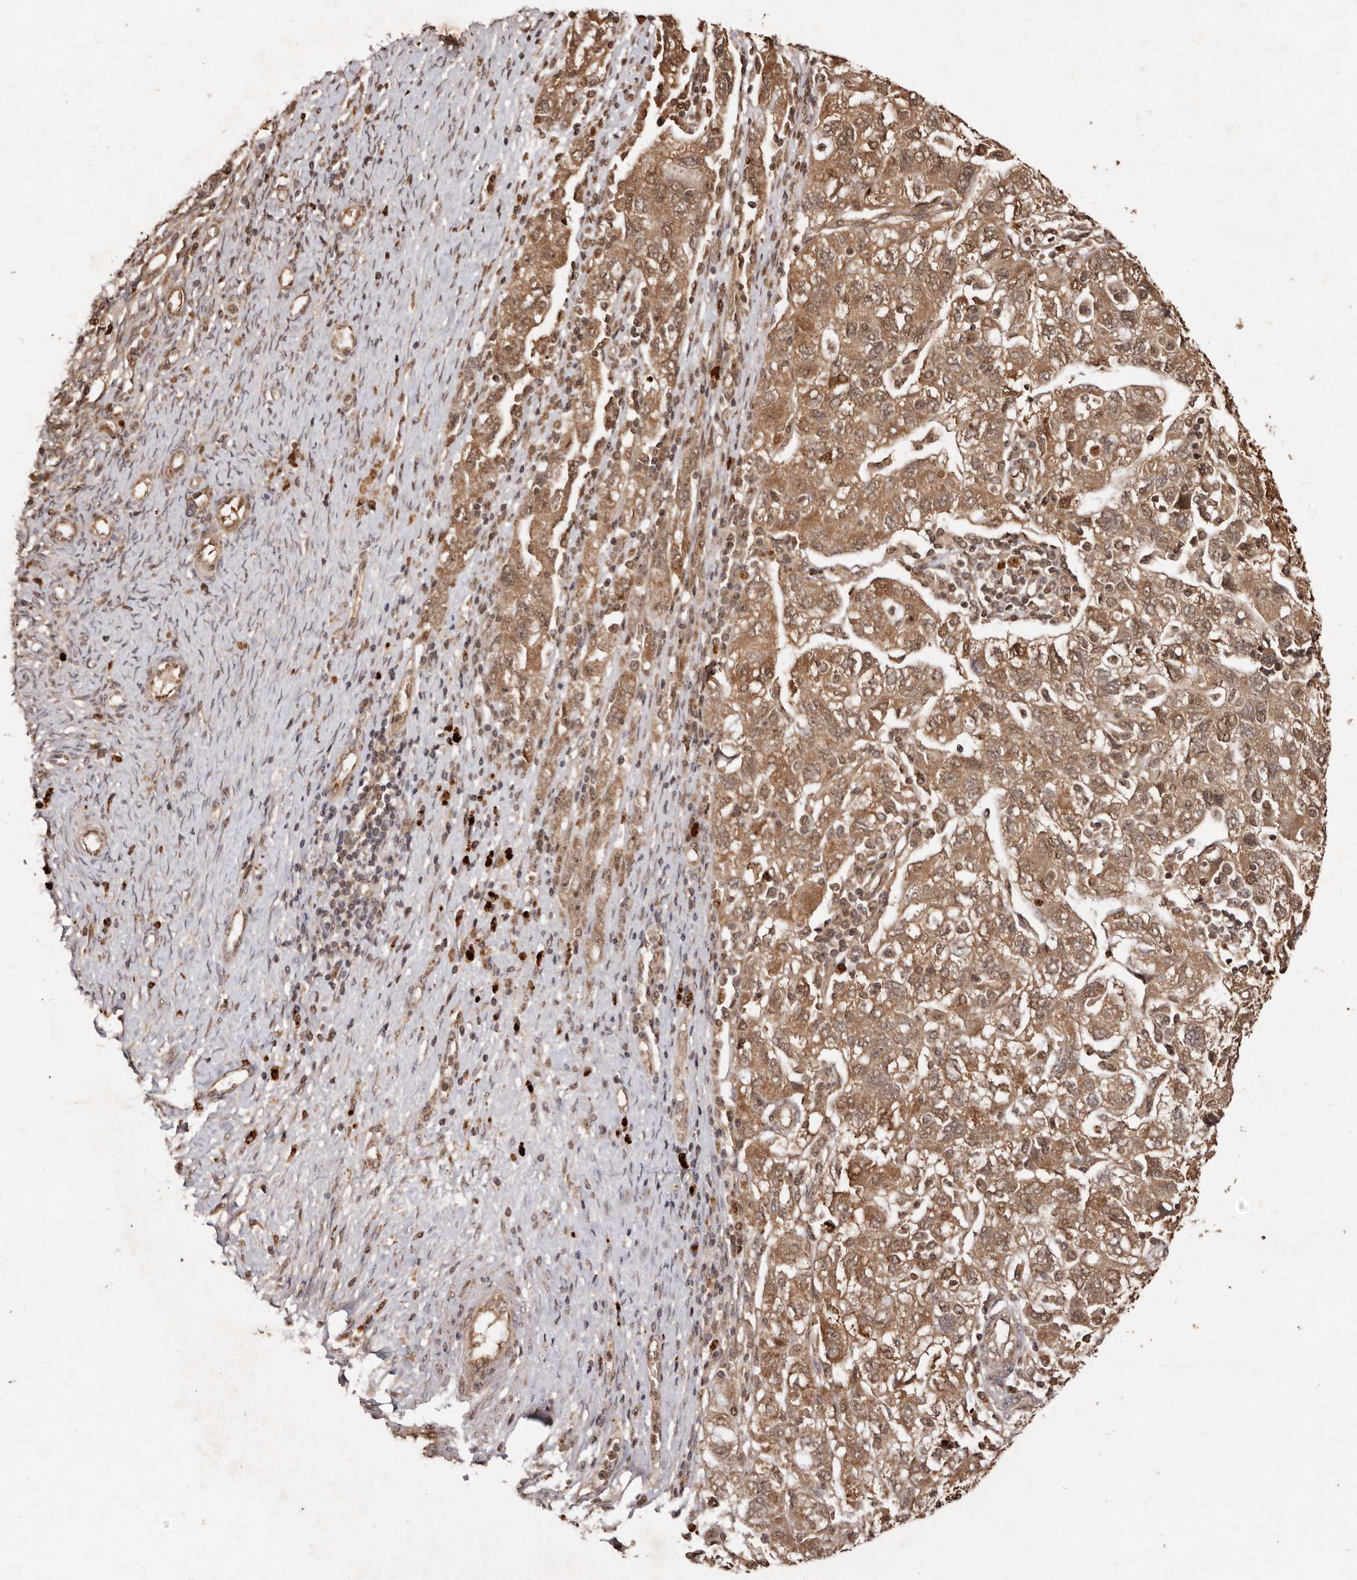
{"staining": {"intensity": "moderate", "quantity": ">75%", "location": "cytoplasmic/membranous,nuclear"}, "tissue": "ovarian cancer", "cell_type": "Tumor cells", "image_type": "cancer", "snomed": [{"axis": "morphology", "description": "Carcinoma, NOS"}, {"axis": "morphology", "description": "Cystadenocarcinoma, serous, NOS"}, {"axis": "topography", "description": "Ovary"}], "caption": "Immunohistochemistry staining of ovarian cancer, which exhibits medium levels of moderate cytoplasmic/membranous and nuclear positivity in about >75% of tumor cells indicating moderate cytoplasmic/membranous and nuclear protein positivity. The staining was performed using DAB (brown) for protein detection and nuclei were counterstained in hematoxylin (blue).", "gene": "NOTCH1", "patient": {"sex": "female", "age": 69}}